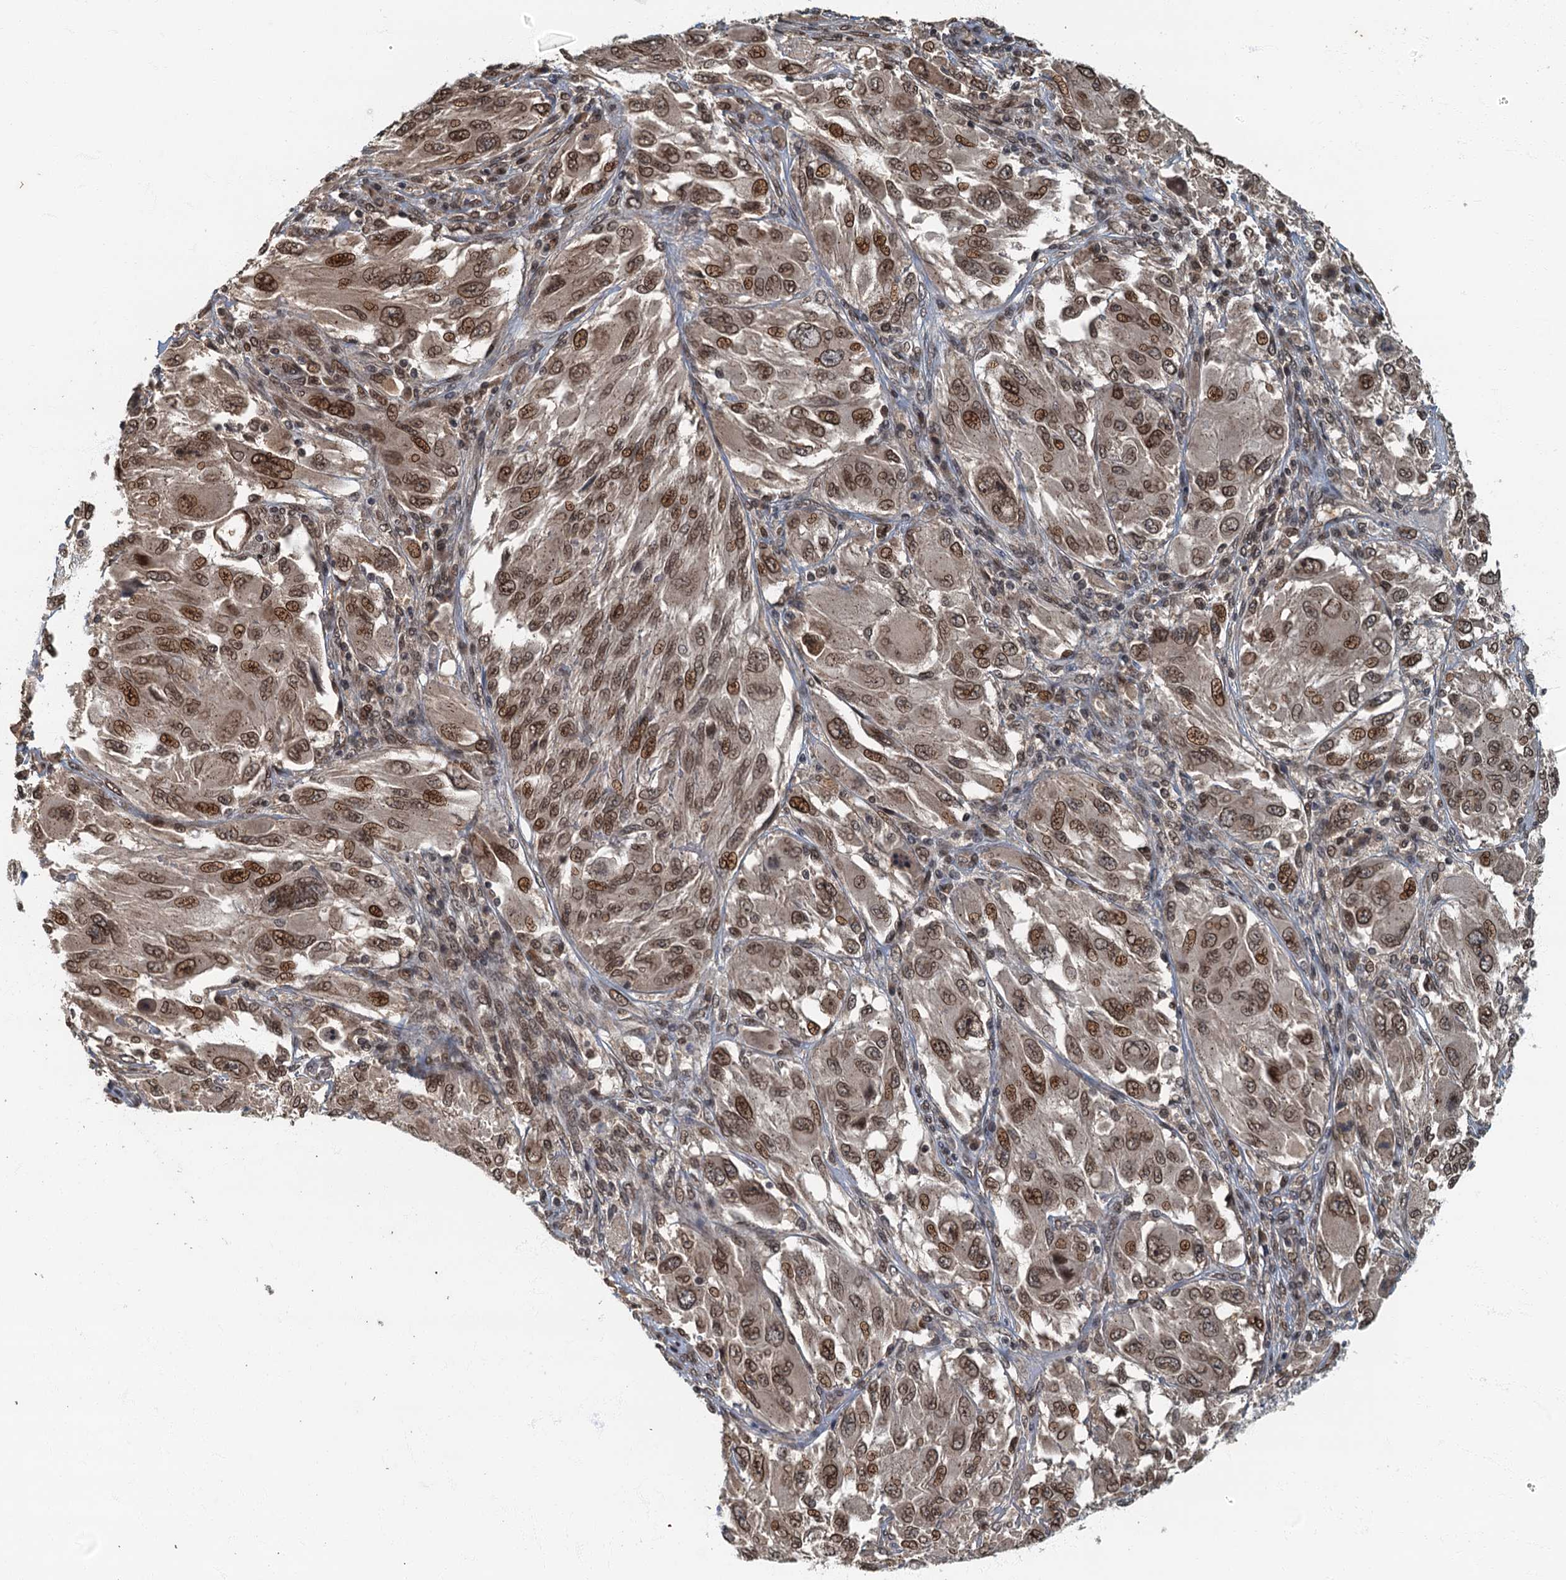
{"staining": {"intensity": "moderate", "quantity": ">75%", "location": "nuclear"}, "tissue": "melanoma", "cell_type": "Tumor cells", "image_type": "cancer", "snomed": [{"axis": "morphology", "description": "Malignant melanoma, NOS"}, {"axis": "topography", "description": "Skin"}], "caption": "This photomicrograph demonstrates IHC staining of melanoma, with medium moderate nuclear expression in approximately >75% of tumor cells.", "gene": "CKAP2L", "patient": {"sex": "female", "age": 91}}